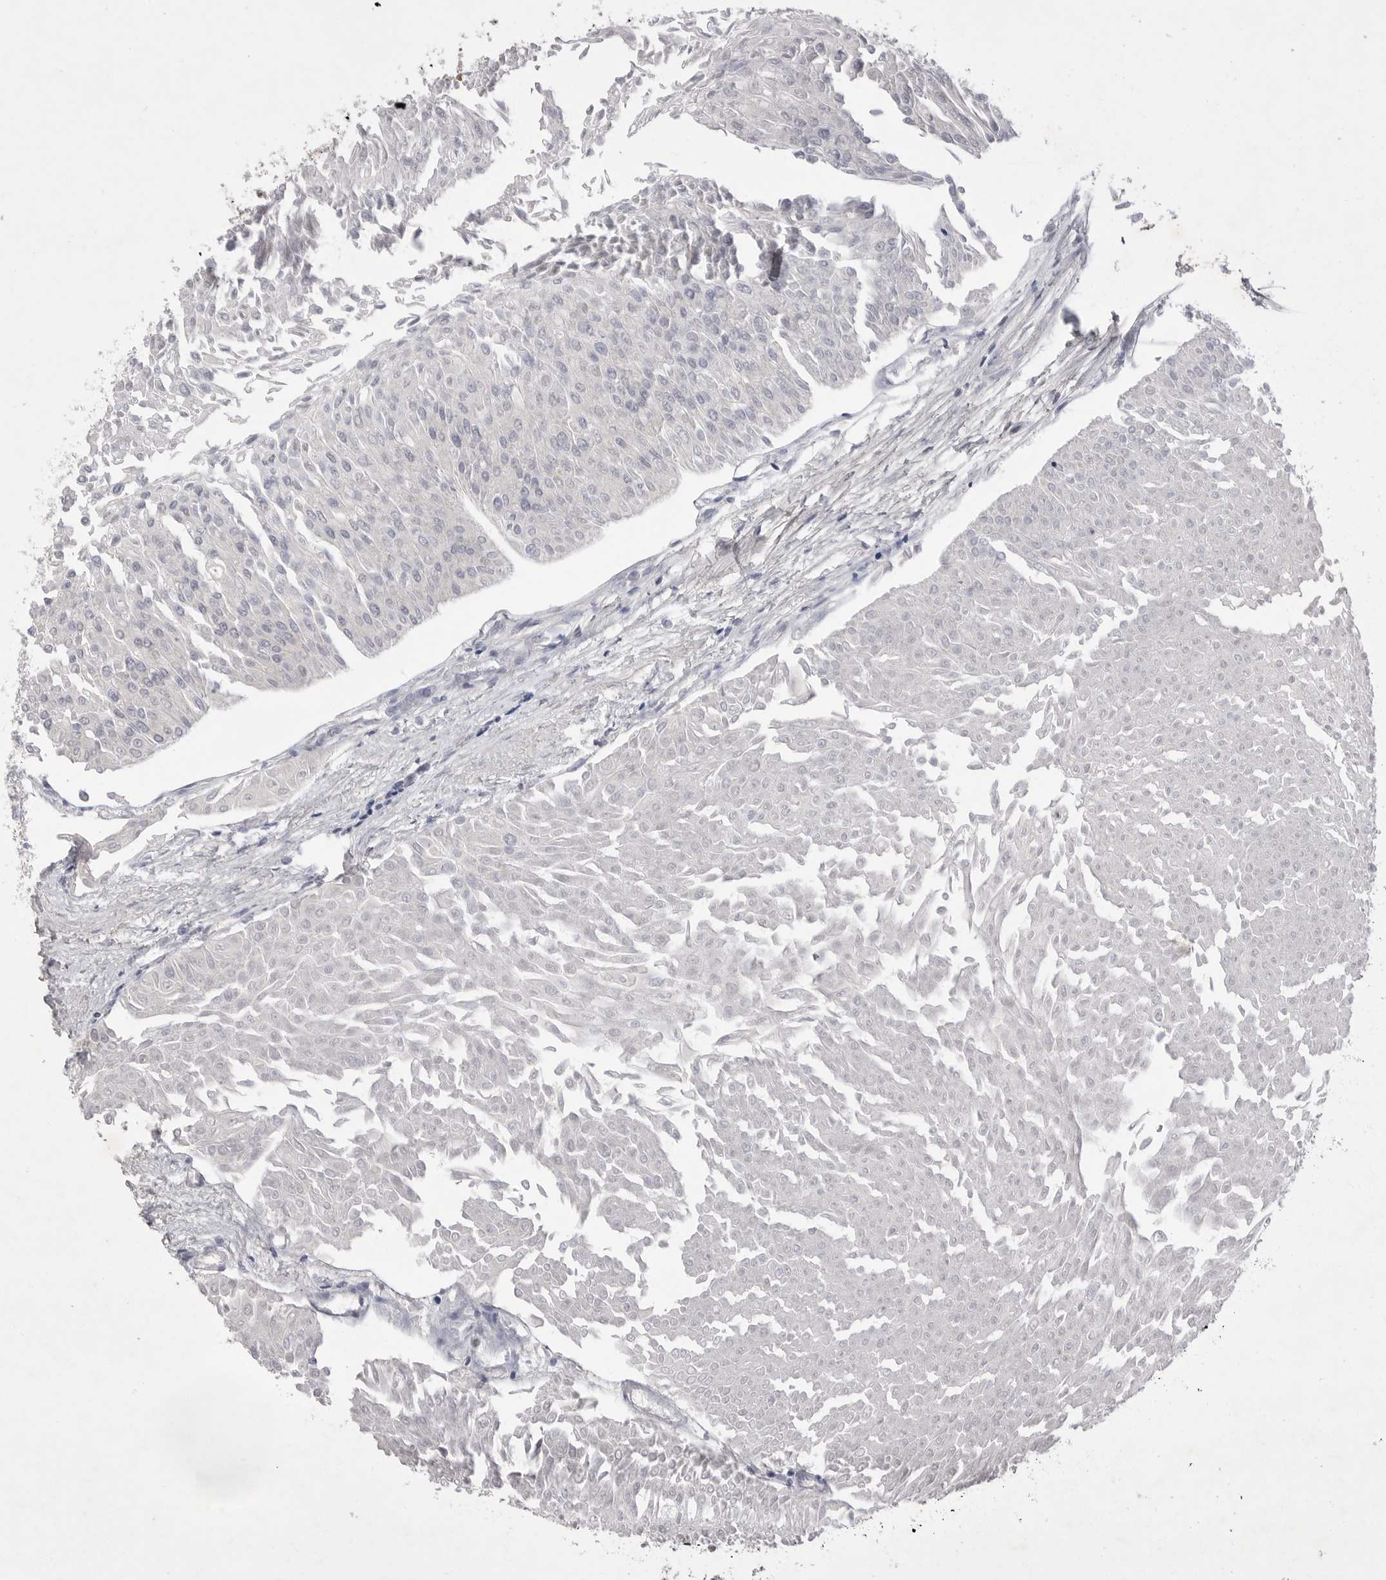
{"staining": {"intensity": "negative", "quantity": "none", "location": "none"}, "tissue": "urothelial cancer", "cell_type": "Tumor cells", "image_type": "cancer", "snomed": [{"axis": "morphology", "description": "Urothelial carcinoma, Low grade"}, {"axis": "topography", "description": "Urinary bladder"}], "caption": "Immunohistochemistry of human urothelial cancer displays no staining in tumor cells.", "gene": "VAC14", "patient": {"sex": "male", "age": 67}}